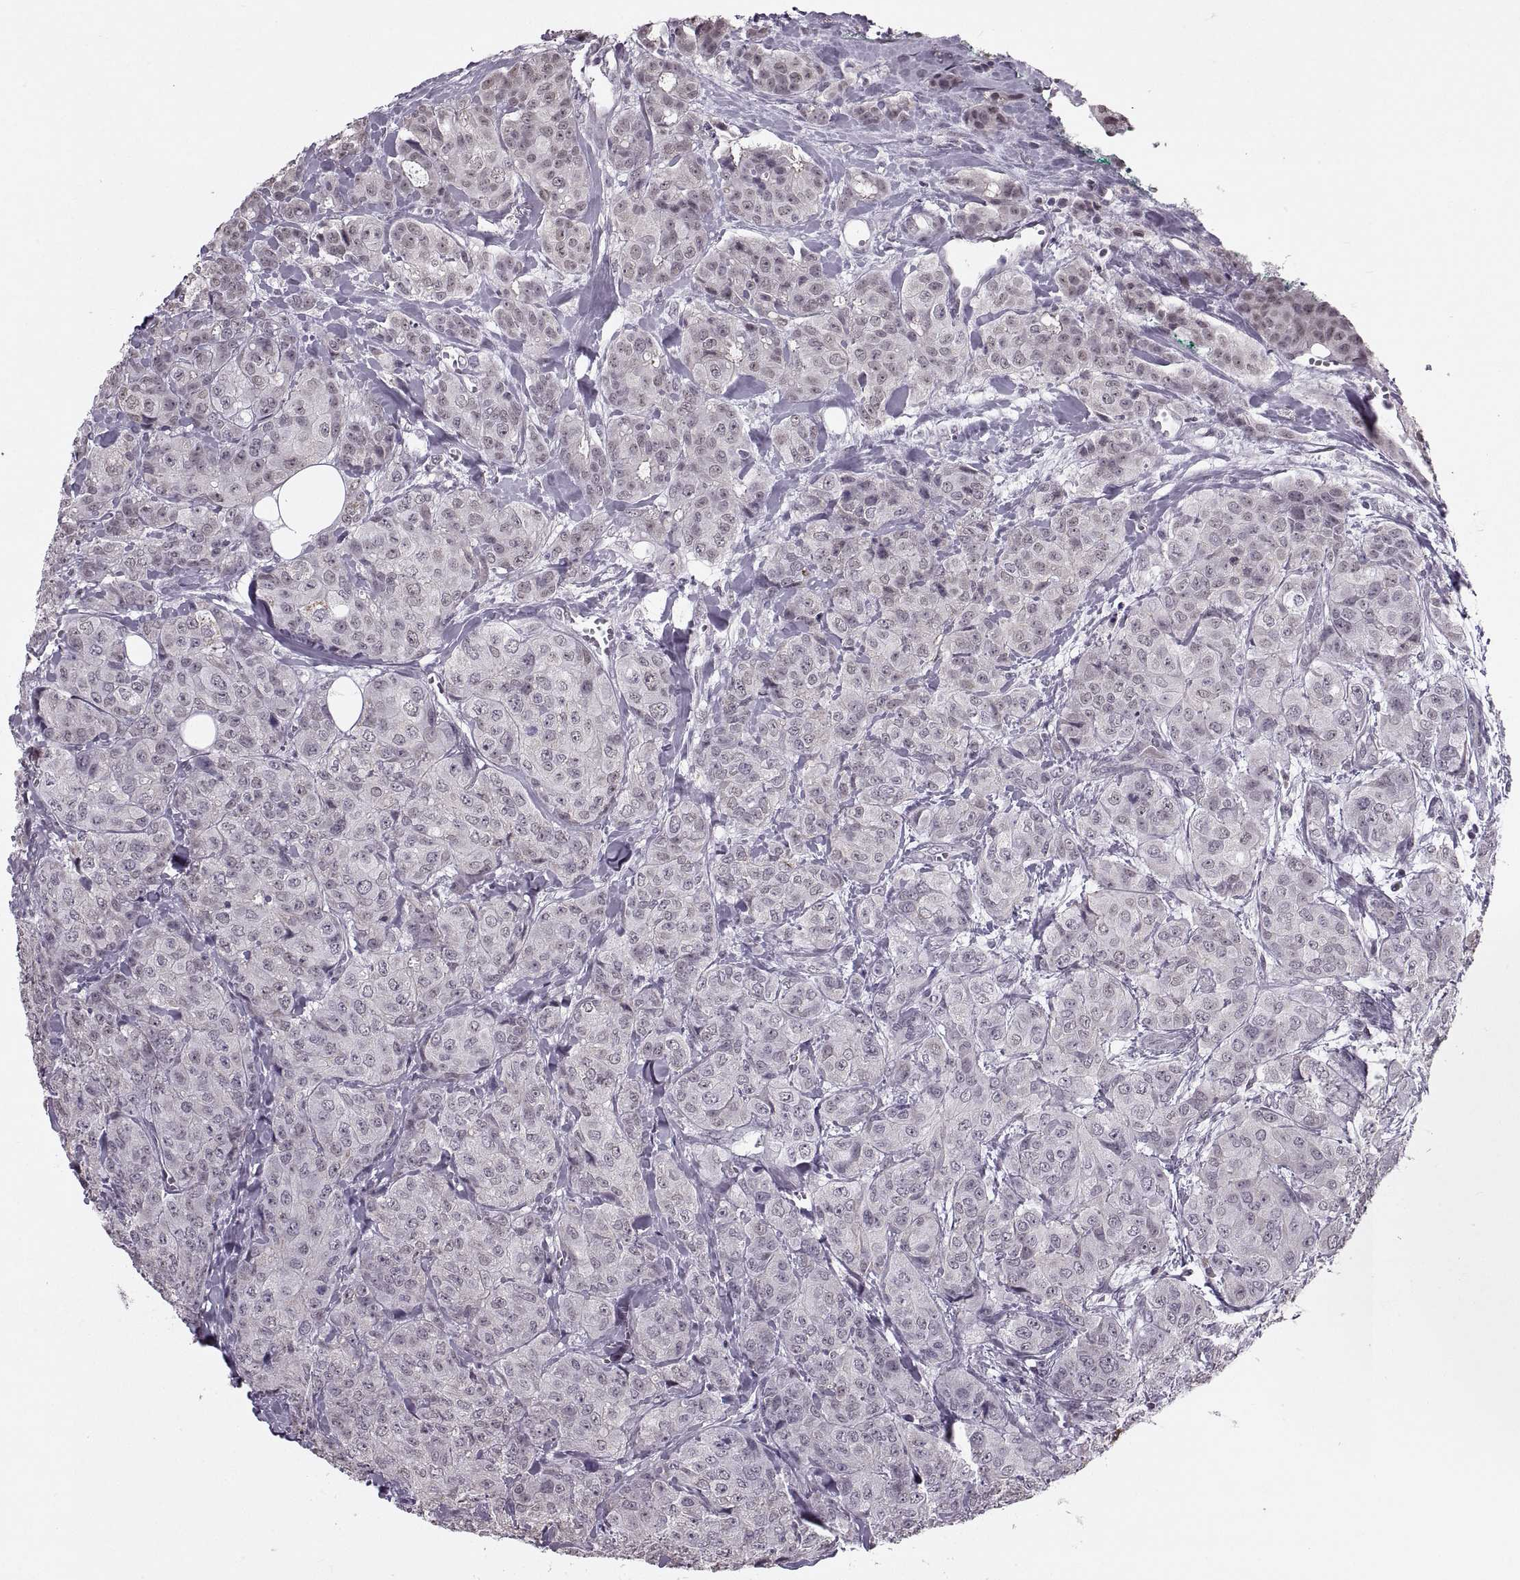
{"staining": {"intensity": "negative", "quantity": "none", "location": "none"}, "tissue": "breast cancer", "cell_type": "Tumor cells", "image_type": "cancer", "snomed": [{"axis": "morphology", "description": "Duct carcinoma"}, {"axis": "topography", "description": "Breast"}], "caption": "Immunohistochemical staining of human infiltrating ductal carcinoma (breast) shows no significant positivity in tumor cells. The staining was performed using DAB (3,3'-diaminobenzidine) to visualize the protein expression in brown, while the nuclei were stained in blue with hematoxylin (Magnification: 20x).", "gene": "PRSS37", "patient": {"sex": "female", "age": 43}}